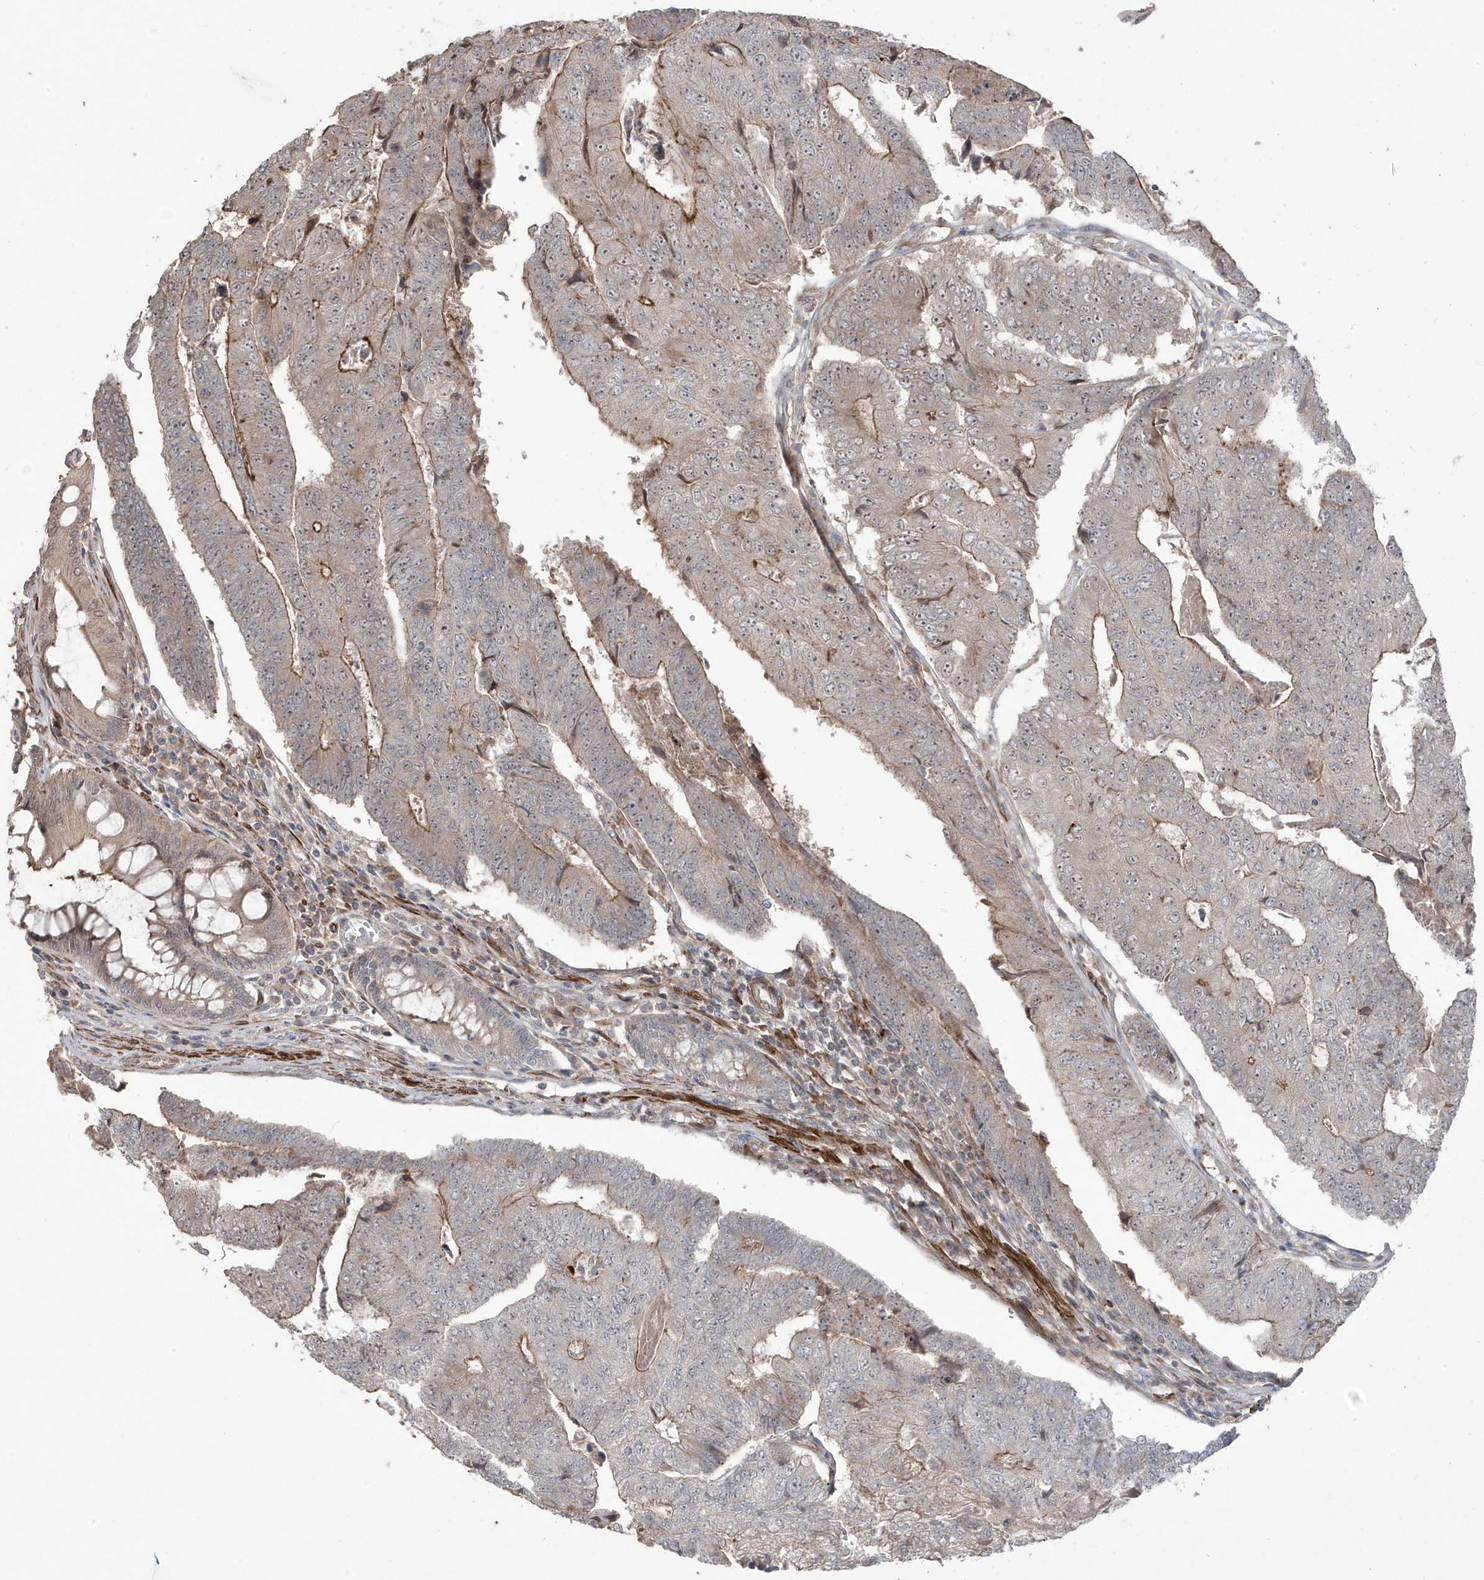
{"staining": {"intensity": "moderate", "quantity": "<25%", "location": "cytoplasmic/membranous"}, "tissue": "colorectal cancer", "cell_type": "Tumor cells", "image_type": "cancer", "snomed": [{"axis": "morphology", "description": "Adenocarcinoma, NOS"}, {"axis": "topography", "description": "Colon"}], "caption": "Protein expression analysis of colorectal adenocarcinoma displays moderate cytoplasmic/membranous expression in approximately <25% of tumor cells. The staining is performed using DAB (3,3'-diaminobenzidine) brown chromogen to label protein expression. The nuclei are counter-stained blue using hematoxylin.", "gene": "CETN3", "patient": {"sex": "female", "age": 67}}